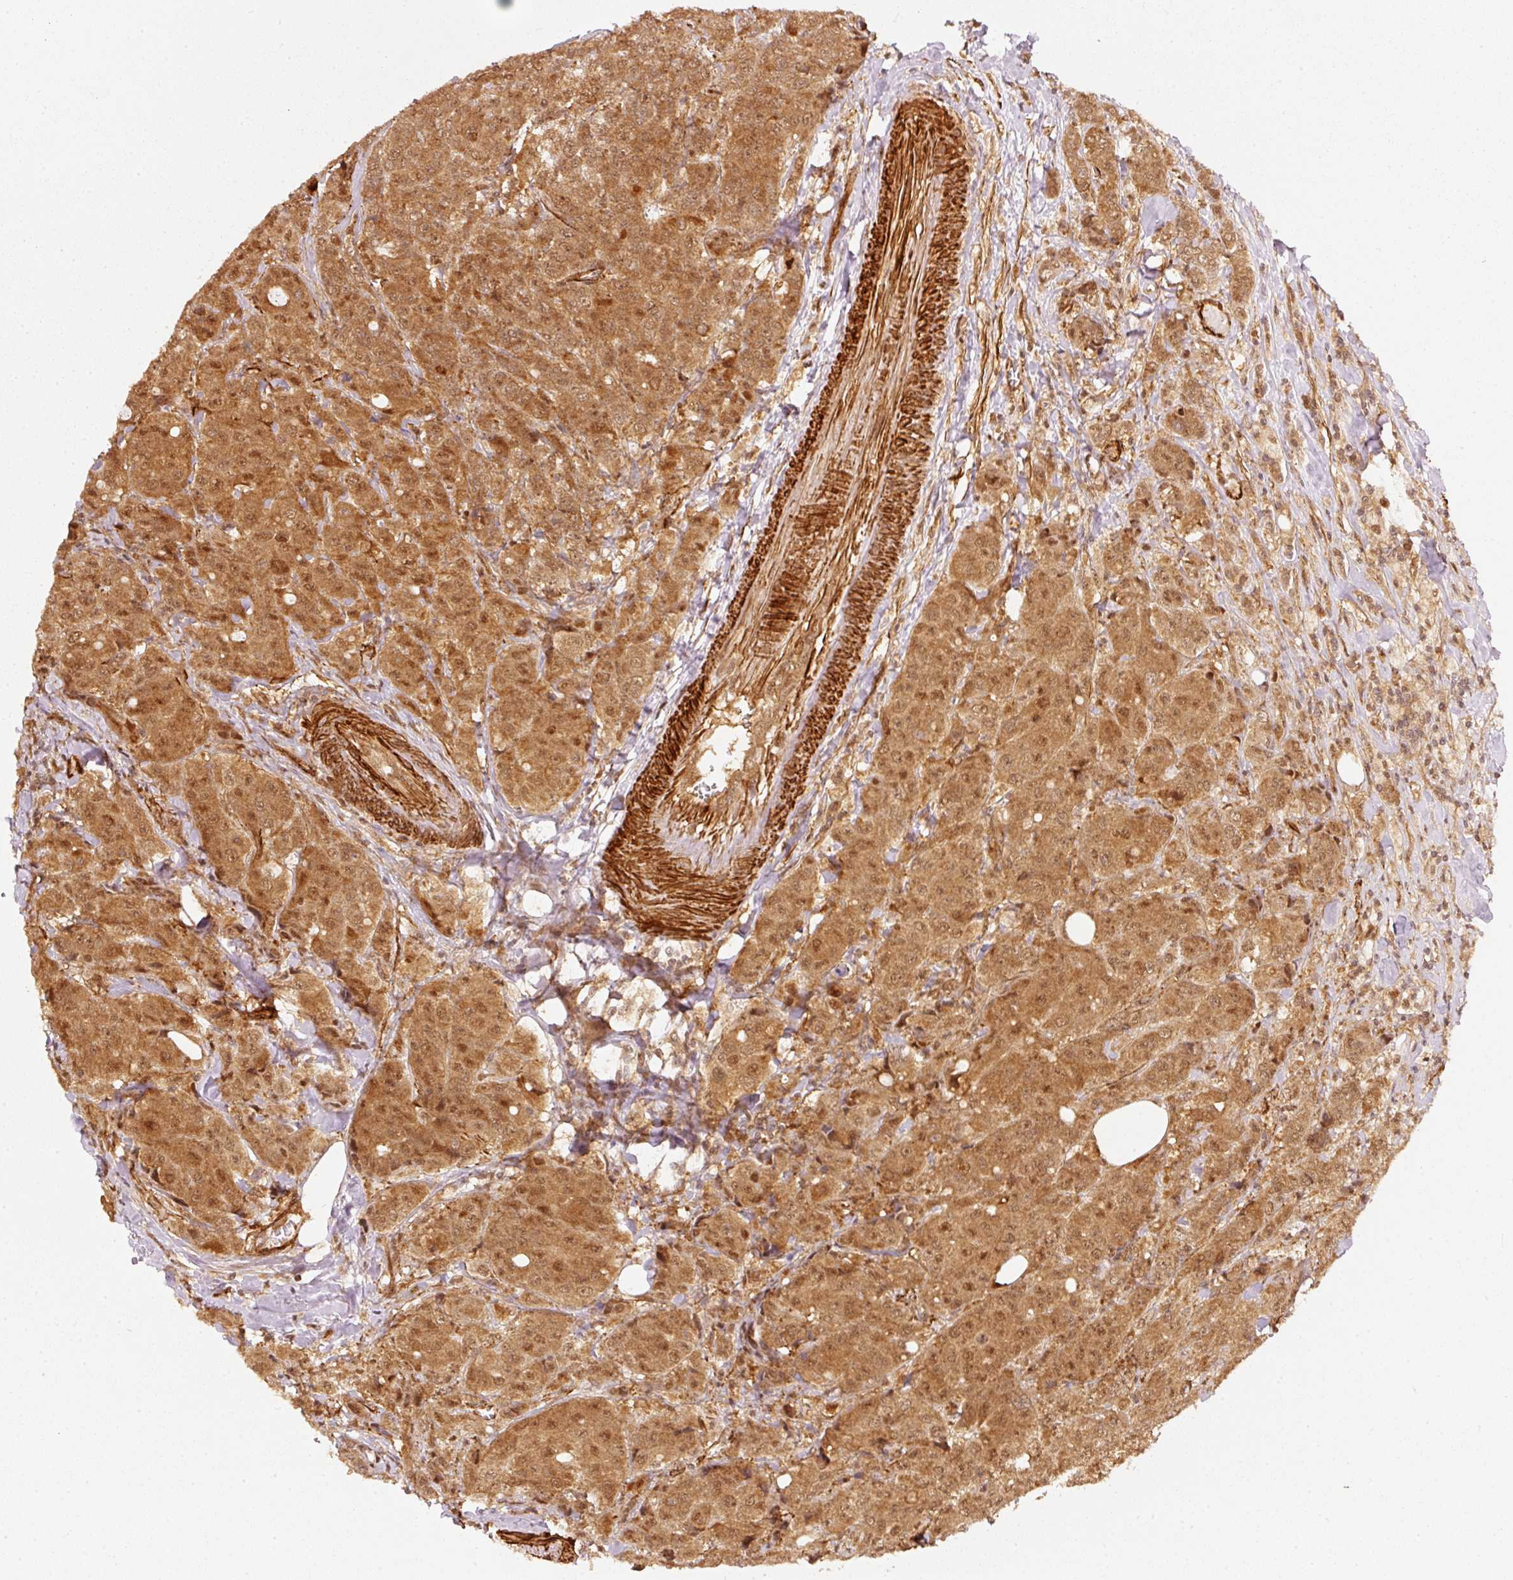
{"staining": {"intensity": "moderate", "quantity": ">75%", "location": "cytoplasmic/membranous,nuclear"}, "tissue": "breast cancer", "cell_type": "Tumor cells", "image_type": "cancer", "snomed": [{"axis": "morphology", "description": "Duct carcinoma"}, {"axis": "topography", "description": "Breast"}], "caption": "Human infiltrating ductal carcinoma (breast) stained with a brown dye demonstrates moderate cytoplasmic/membranous and nuclear positive expression in approximately >75% of tumor cells.", "gene": "PSMD1", "patient": {"sex": "female", "age": 43}}